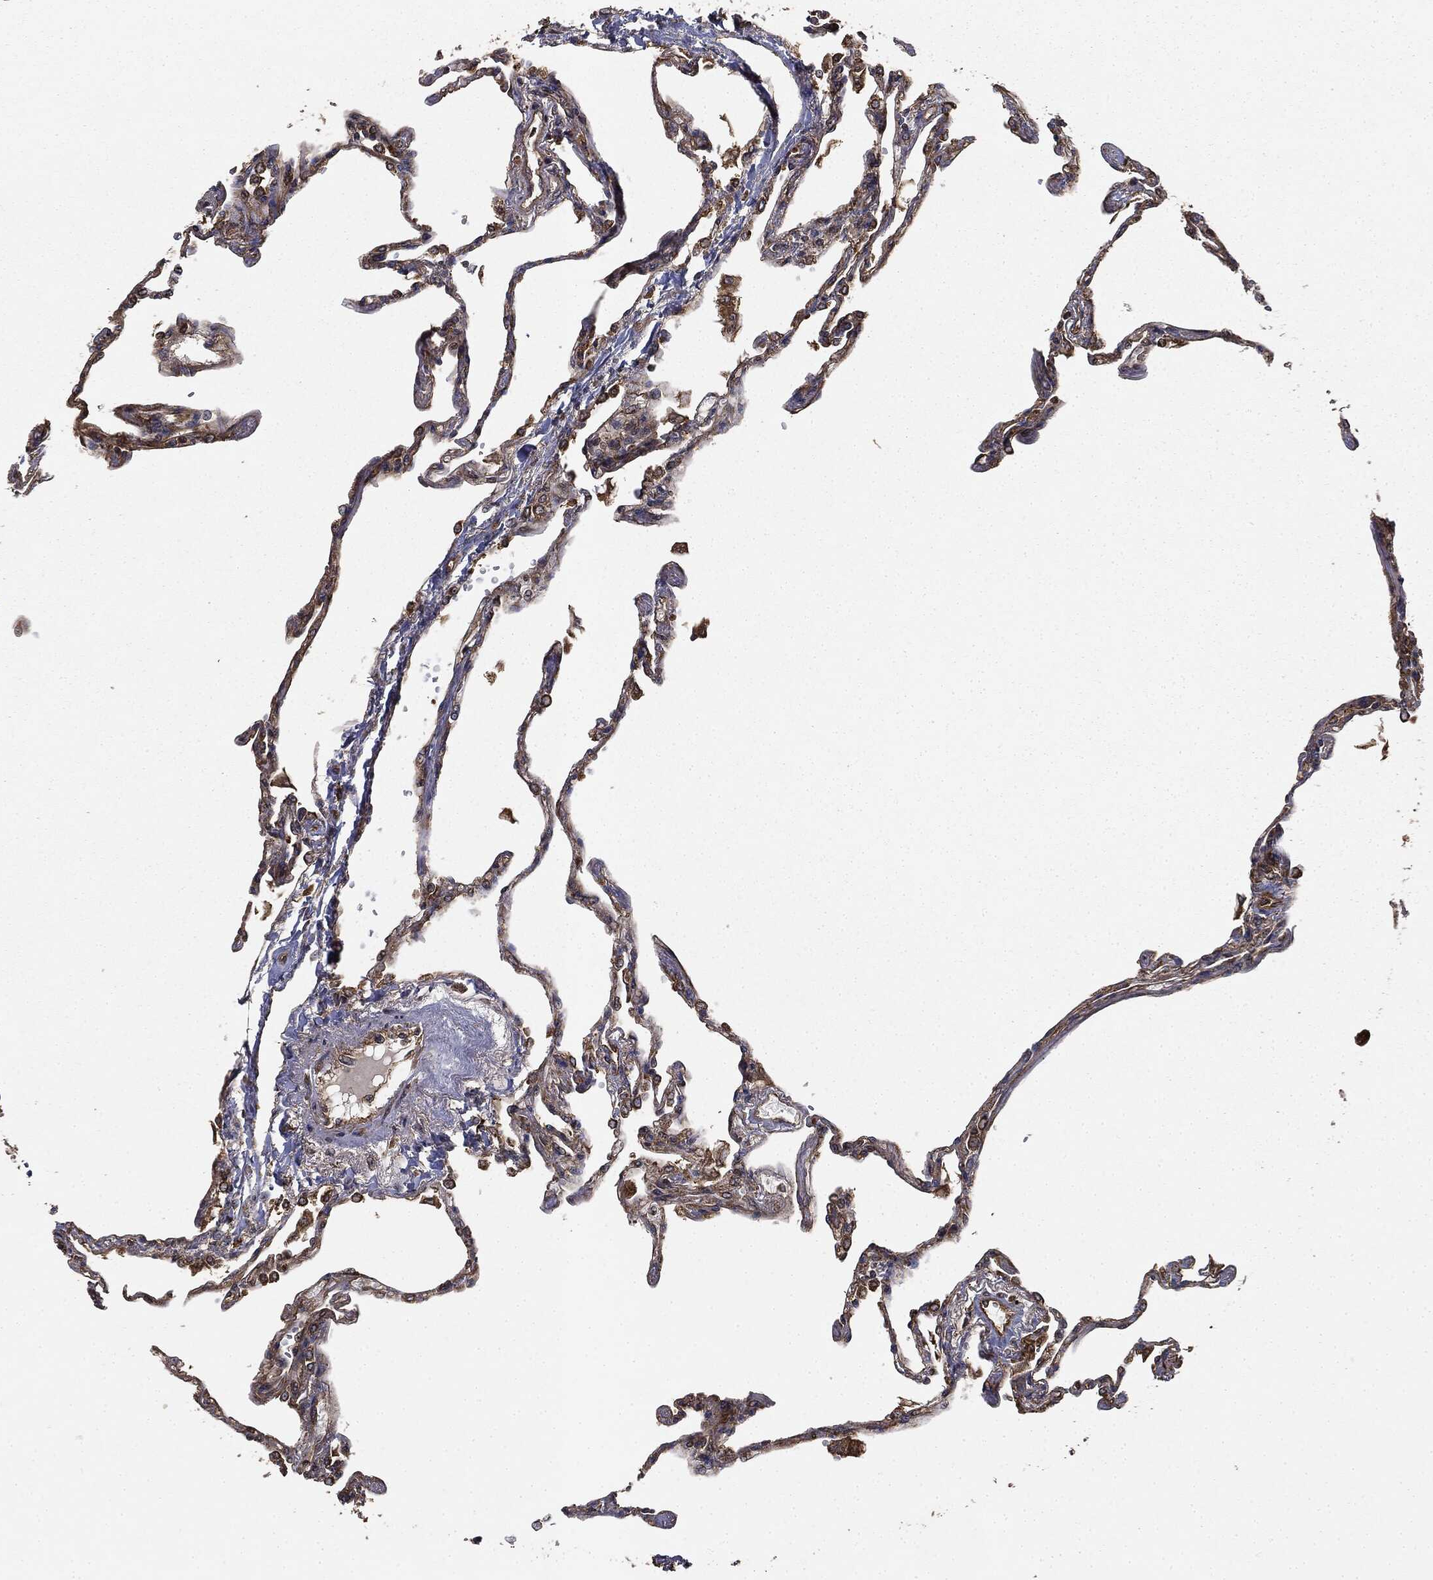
{"staining": {"intensity": "strong", "quantity": ">75%", "location": "cytoplasmic/membranous,nuclear"}, "tissue": "lung", "cell_type": "Alveolar cells", "image_type": "normal", "snomed": [{"axis": "morphology", "description": "Normal tissue, NOS"}, {"axis": "topography", "description": "Lung"}], "caption": "Lung stained for a protein (brown) exhibits strong cytoplasmic/membranous,nuclear positive staining in approximately >75% of alveolar cells.", "gene": "MIER2", "patient": {"sex": "male", "age": 78}}